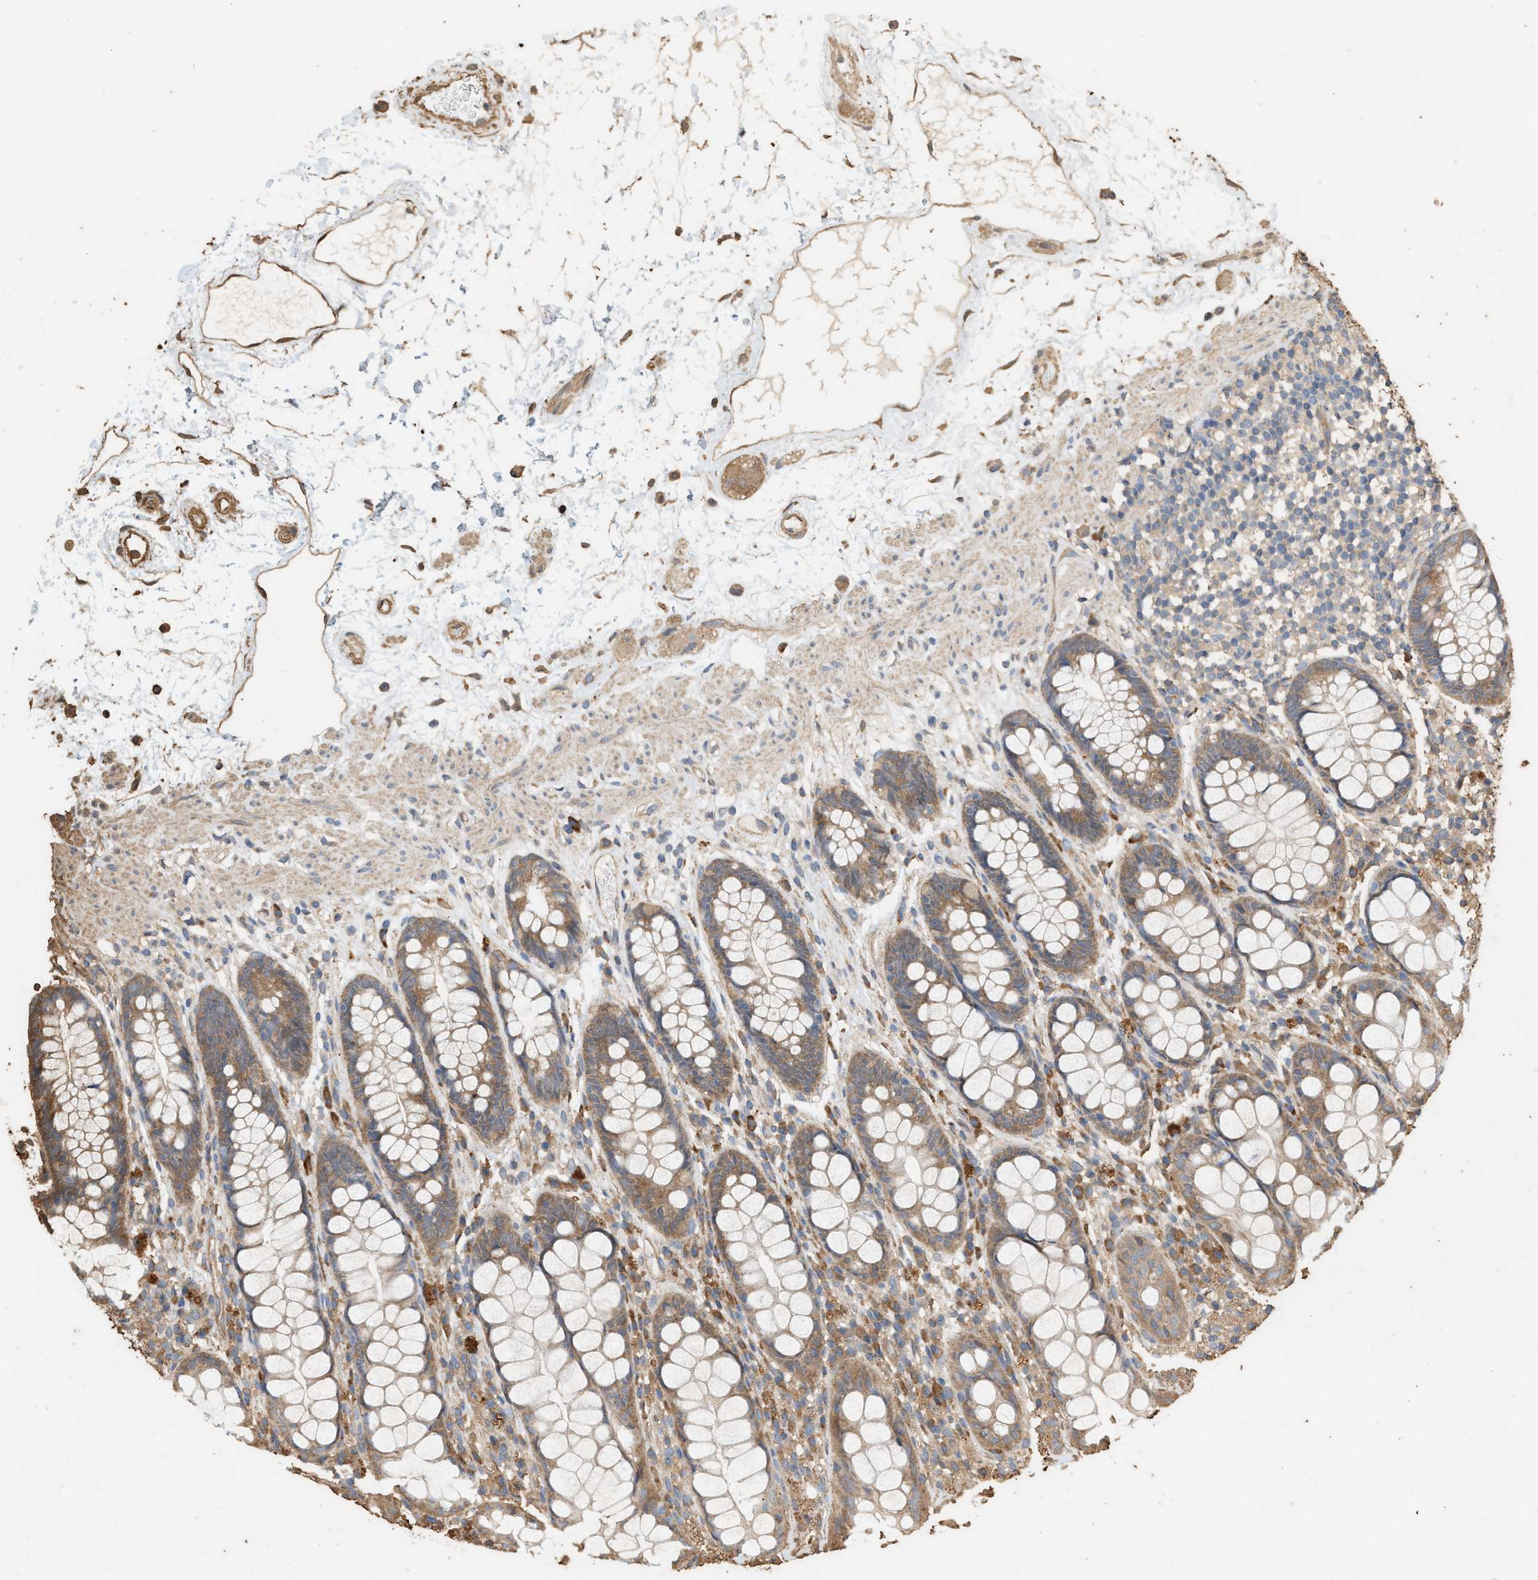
{"staining": {"intensity": "moderate", "quantity": ">75%", "location": "cytoplasmic/membranous"}, "tissue": "rectum", "cell_type": "Glandular cells", "image_type": "normal", "snomed": [{"axis": "morphology", "description": "Normal tissue, NOS"}, {"axis": "topography", "description": "Rectum"}], "caption": "This is a photomicrograph of IHC staining of unremarkable rectum, which shows moderate positivity in the cytoplasmic/membranous of glandular cells.", "gene": "DCAF7", "patient": {"sex": "male", "age": 64}}